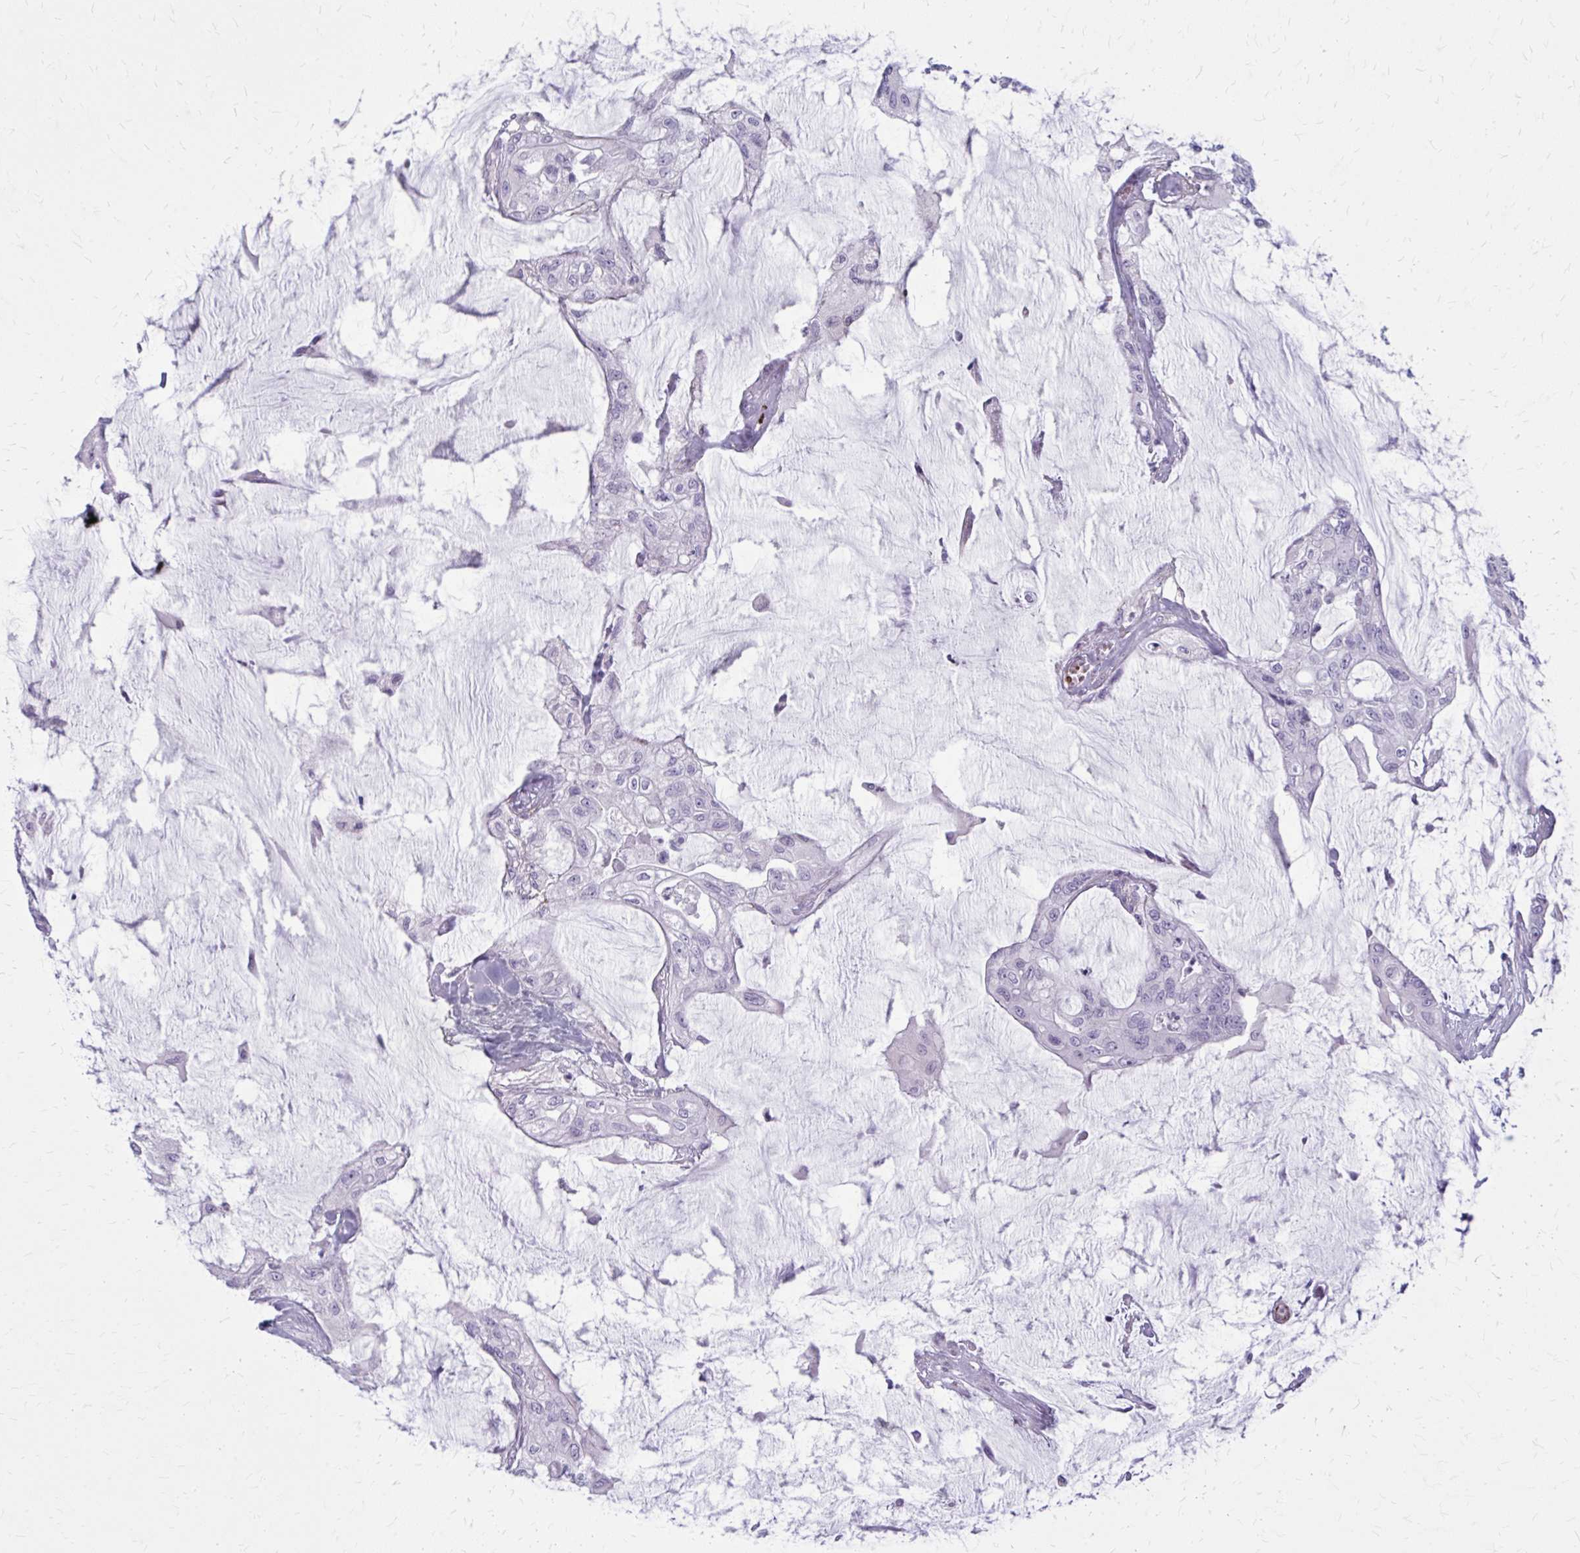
{"staining": {"intensity": "negative", "quantity": "none", "location": "none"}, "tissue": "colorectal cancer", "cell_type": "Tumor cells", "image_type": "cancer", "snomed": [{"axis": "morphology", "description": "Adenocarcinoma, NOS"}, {"axis": "topography", "description": "Rectum"}], "caption": "Protein analysis of colorectal cancer reveals no significant expression in tumor cells. The staining was performed using DAB (3,3'-diaminobenzidine) to visualize the protein expression in brown, while the nuclei were stained in blue with hematoxylin (Magnification: 20x).", "gene": "CASQ2", "patient": {"sex": "female", "age": 59}}